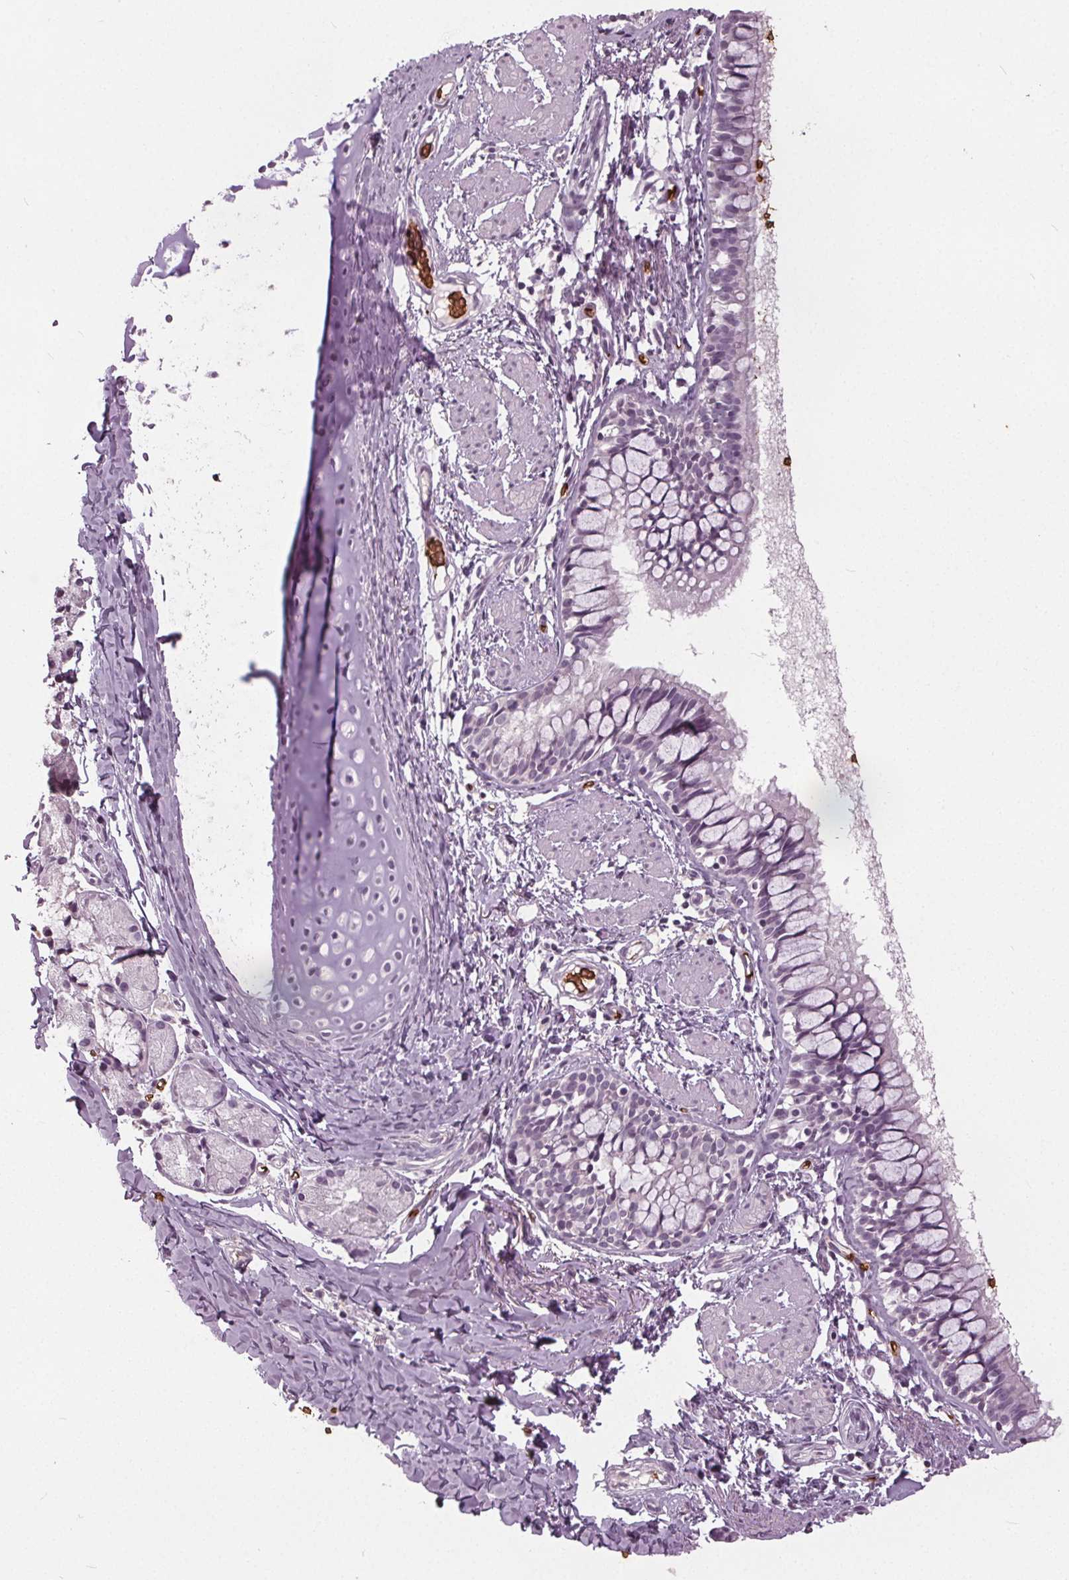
{"staining": {"intensity": "negative", "quantity": "none", "location": "none"}, "tissue": "bronchus", "cell_type": "Respiratory epithelial cells", "image_type": "normal", "snomed": [{"axis": "morphology", "description": "Normal tissue, NOS"}, {"axis": "topography", "description": "Bronchus"}], "caption": "DAB (3,3'-diaminobenzidine) immunohistochemical staining of benign human bronchus reveals no significant expression in respiratory epithelial cells.", "gene": "SLC4A1", "patient": {"sex": "male", "age": 1}}